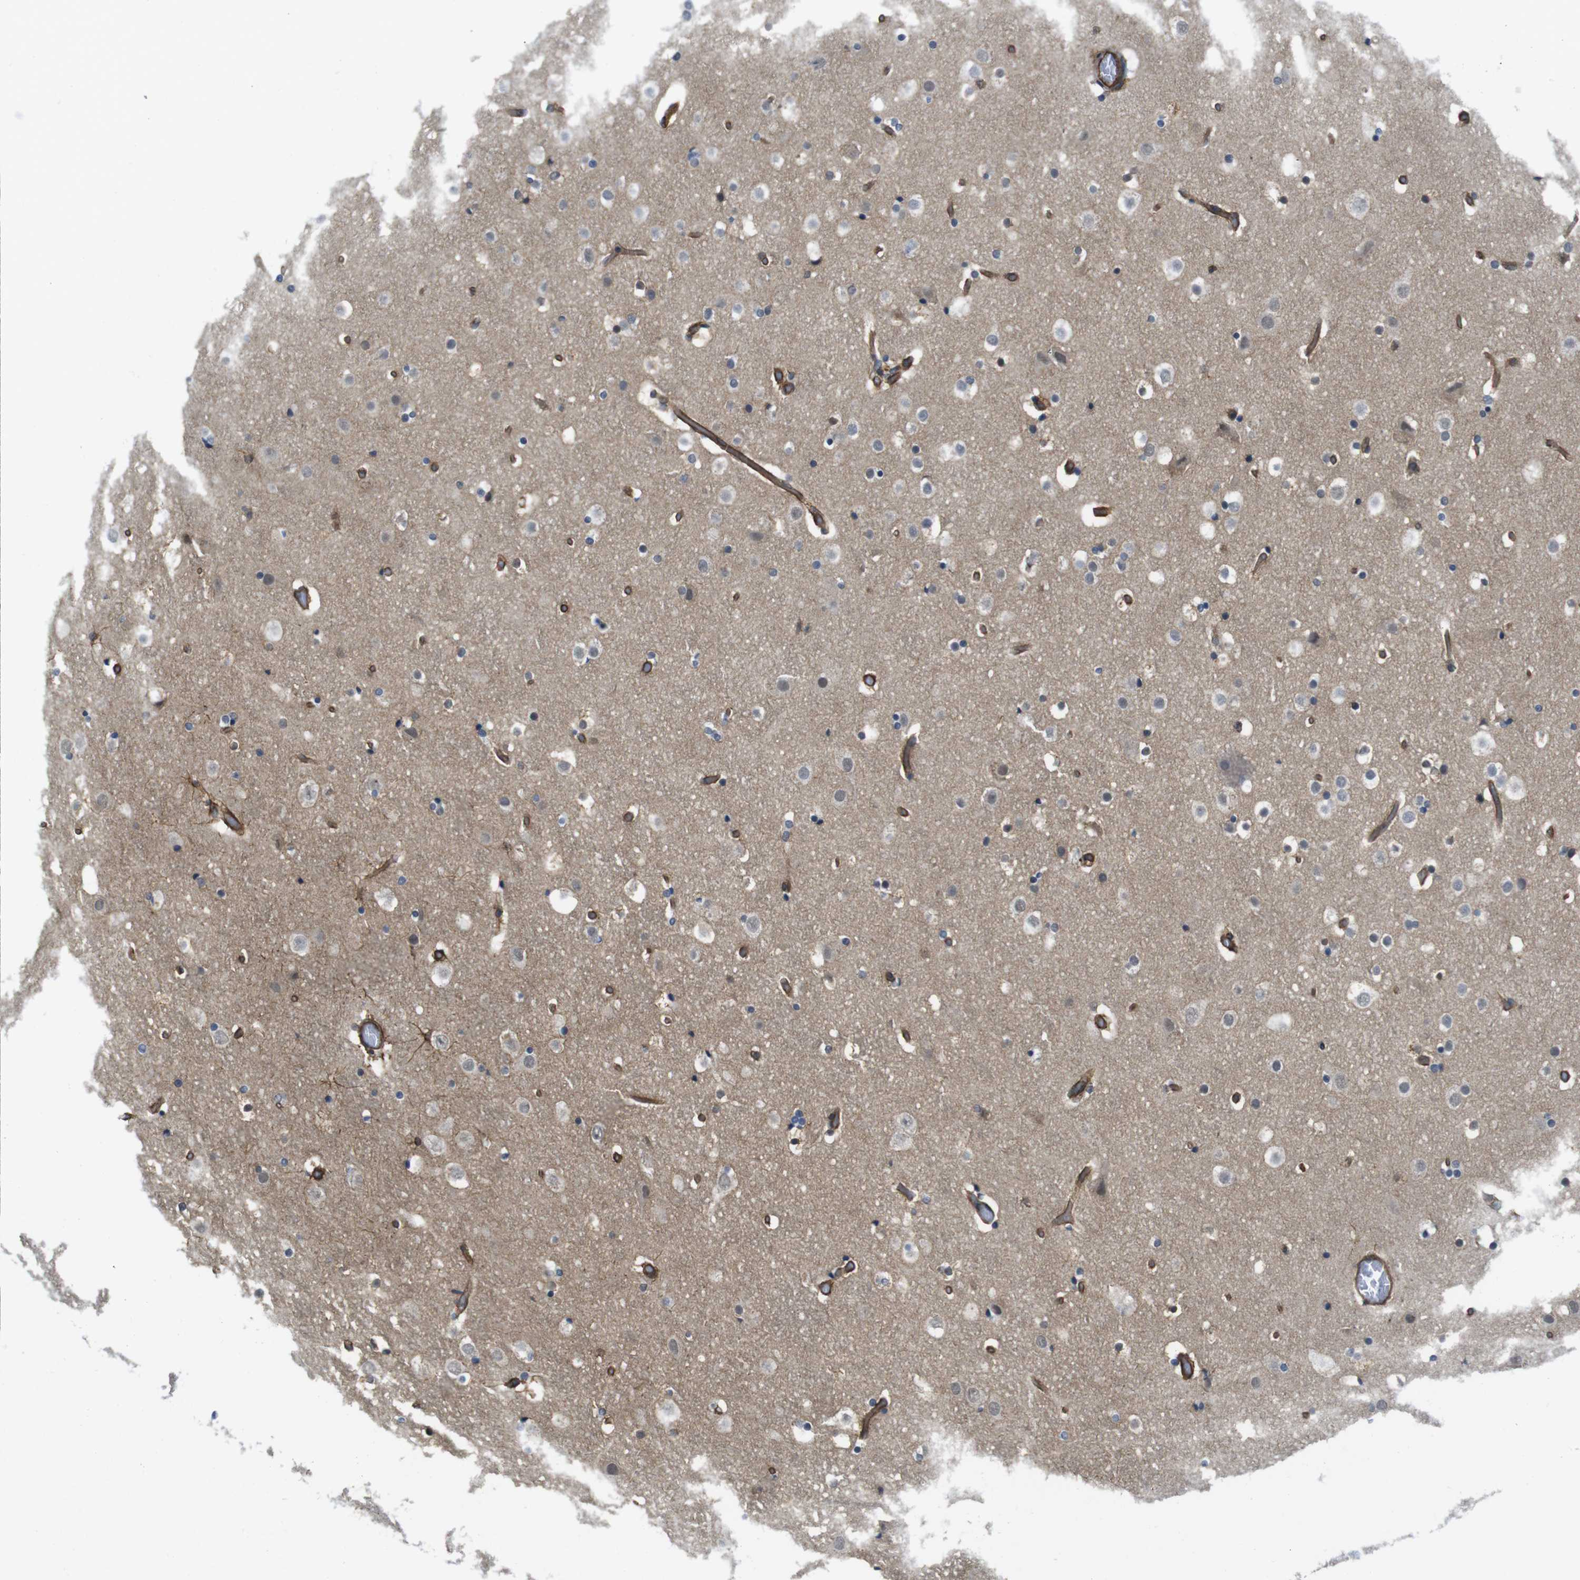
{"staining": {"intensity": "strong", "quantity": ">75%", "location": "cytoplasmic/membranous"}, "tissue": "cerebral cortex", "cell_type": "Endothelial cells", "image_type": "normal", "snomed": [{"axis": "morphology", "description": "Normal tissue, NOS"}, {"axis": "topography", "description": "Cerebral cortex"}], "caption": "High-magnification brightfield microscopy of normal cerebral cortex stained with DAB (3,3'-diaminobenzidine) (brown) and counterstained with hematoxylin (blue). endothelial cells exhibit strong cytoplasmic/membranous staining is seen in about>75% of cells.", "gene": "ZDHHC5", "patient": {"sex": "male", "age": 57}}